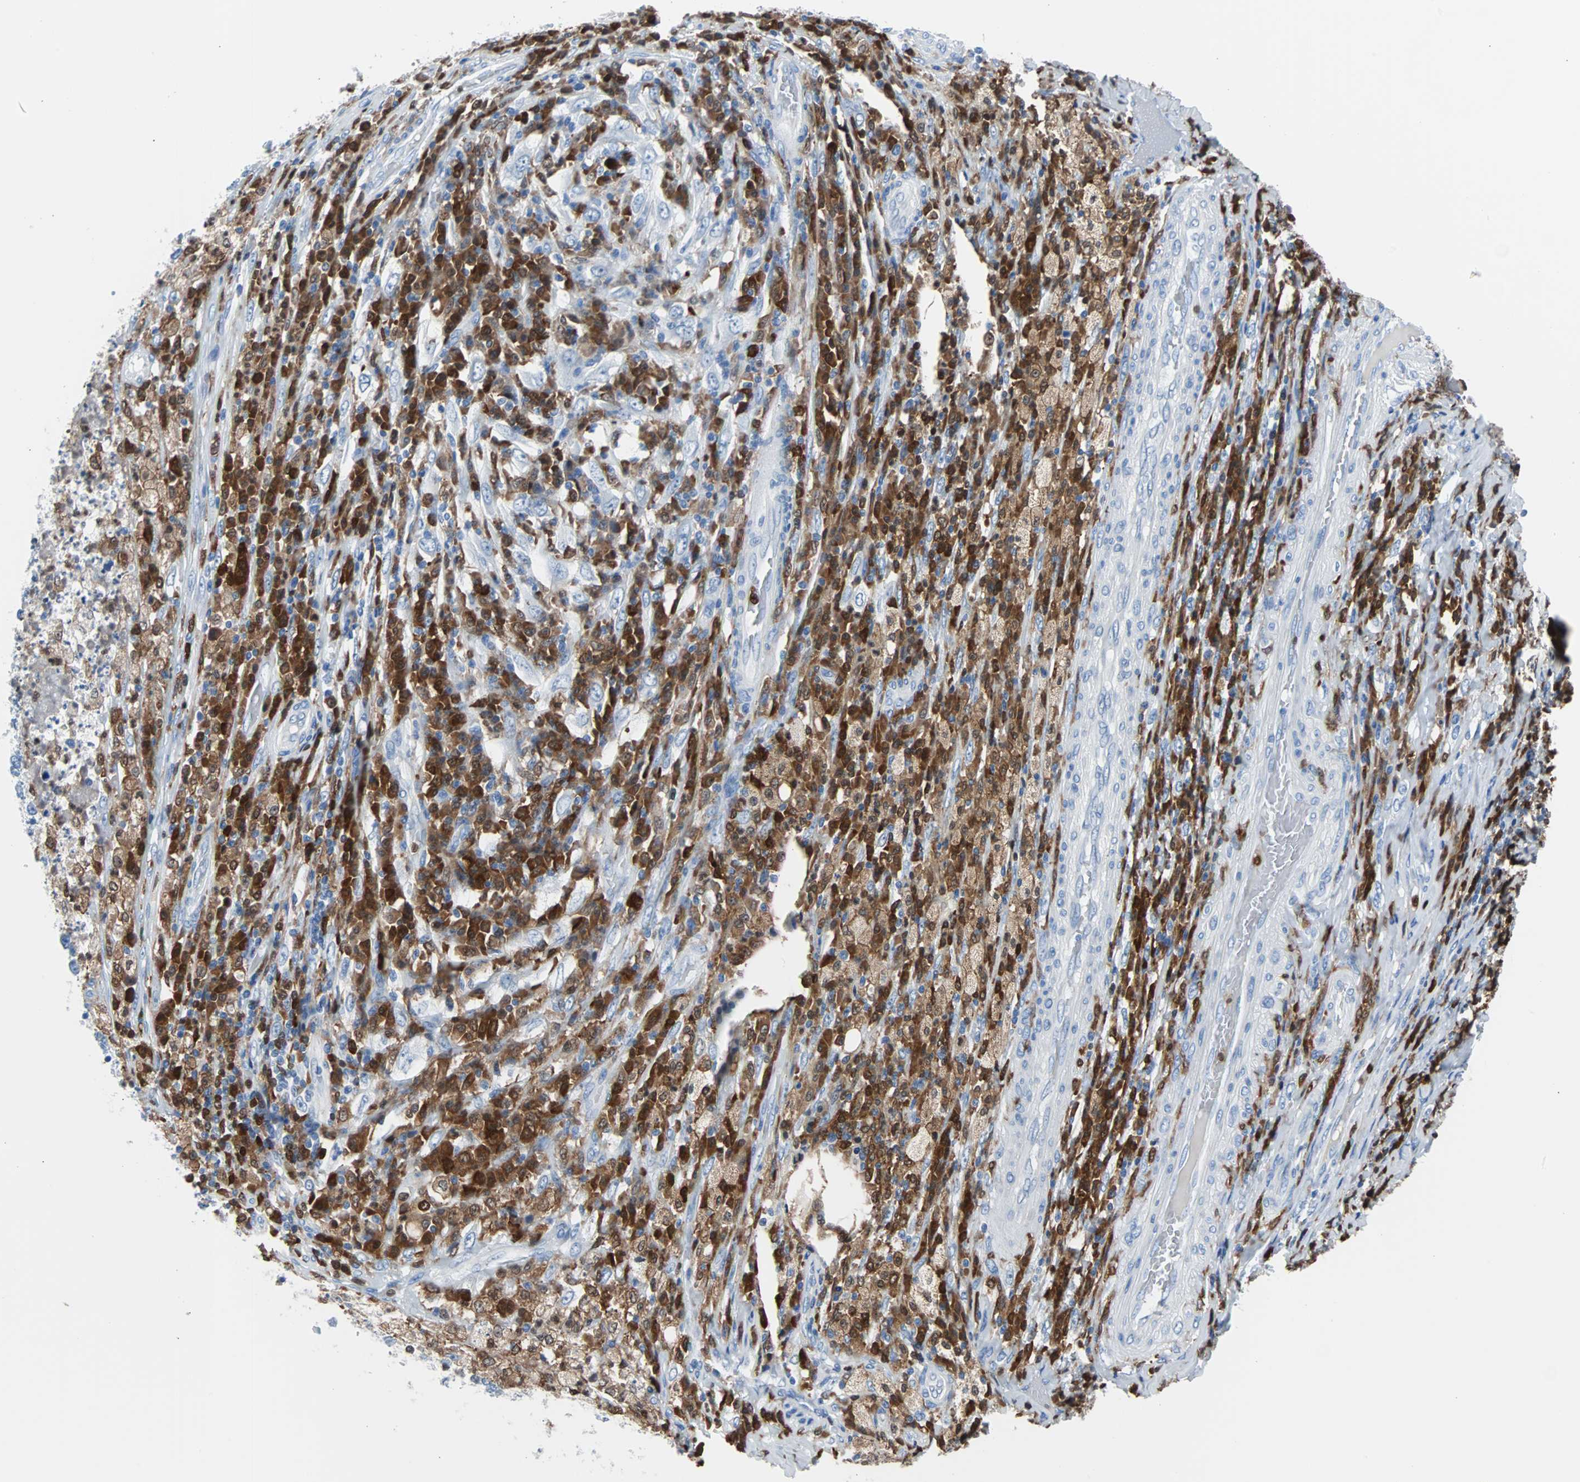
{"staining": {"intensity": "negative", "quantity": "none", "location": "none"}, "tissue": "testis cancer", "cell_type": "Tumor cells", "image_type": "cancer", "snomed": [{"axis": "morphology", "description": "Necrosis, NOS"}, {"axis": "morphology", "description": "Carcinoma, Embryonal, NOS"}, {"axis": "topography", "description": "Testis"}], "caption": "A photomicrograph of embryonal carcinoma (testis) stained for a protein exhibits no brown staining in tumor cells. (DAB (3,3'-diaminobenzidine) immunohistochemistry (IHC) visualized using brightfield microscopy, high magnification).", "gene": "SYK", "patient": {"sex": "male", "age": 19}}